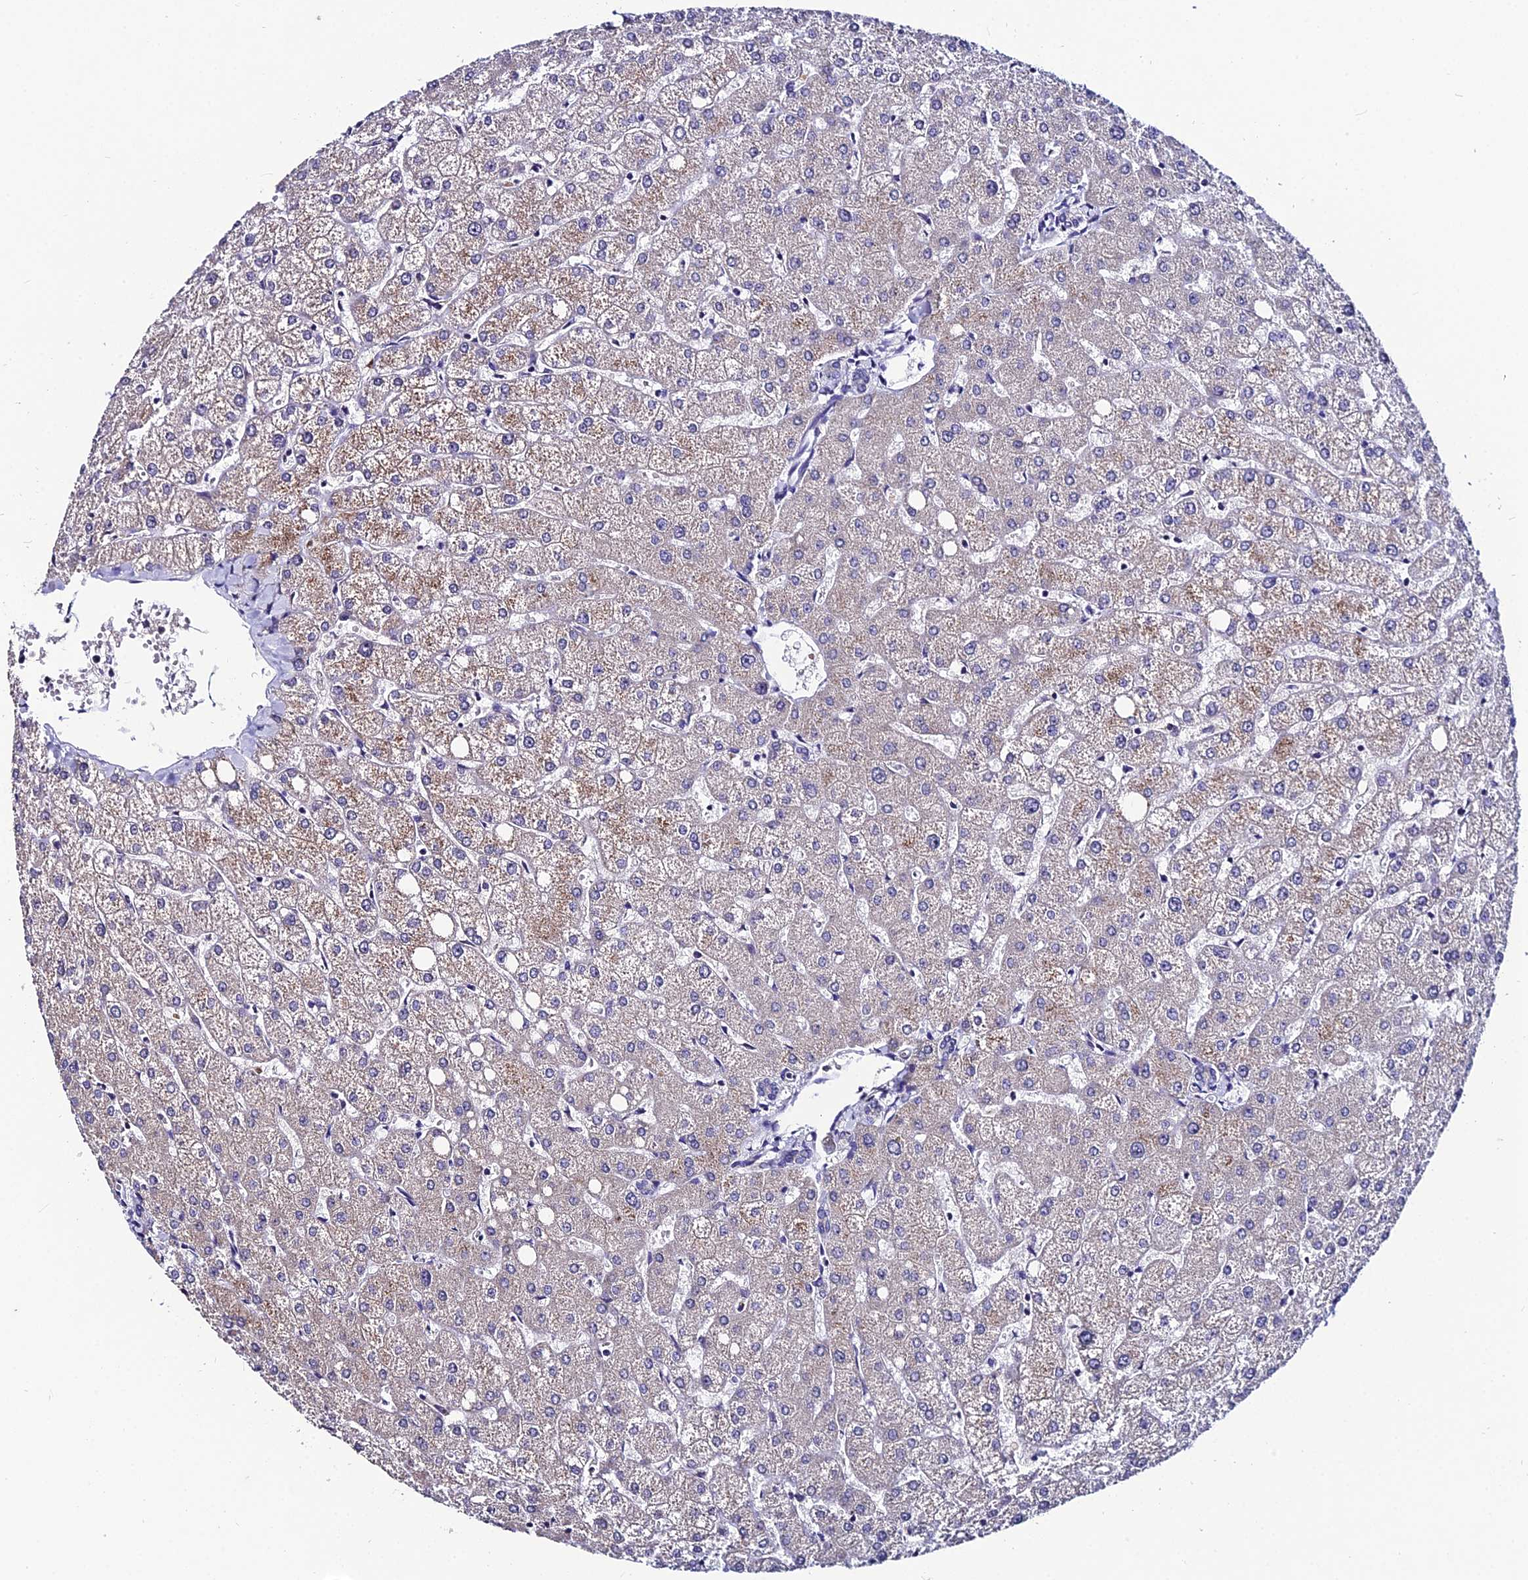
{"staining": {"intensity": "negative", "quantity": "none", "location": "none"}, "tissue": "liver", "cell_type": "Cholangiocytes", "image_type": "normal", "snomed": [{"axis": "morphology", "description": "Normal tissue, NOS"}, {"axis": "topography", "description": "Liver"}], "caption": "Immunohistochemistry (IHC) histopathology image of normal liver stained for a protein (brown), which demonstrates no staining in cholangiocytes. (Immunohistochemistry, brightfield microscopy, high magnification).", "gene": "LGALS7", "patient": {"sex": "female", "age": 54}}